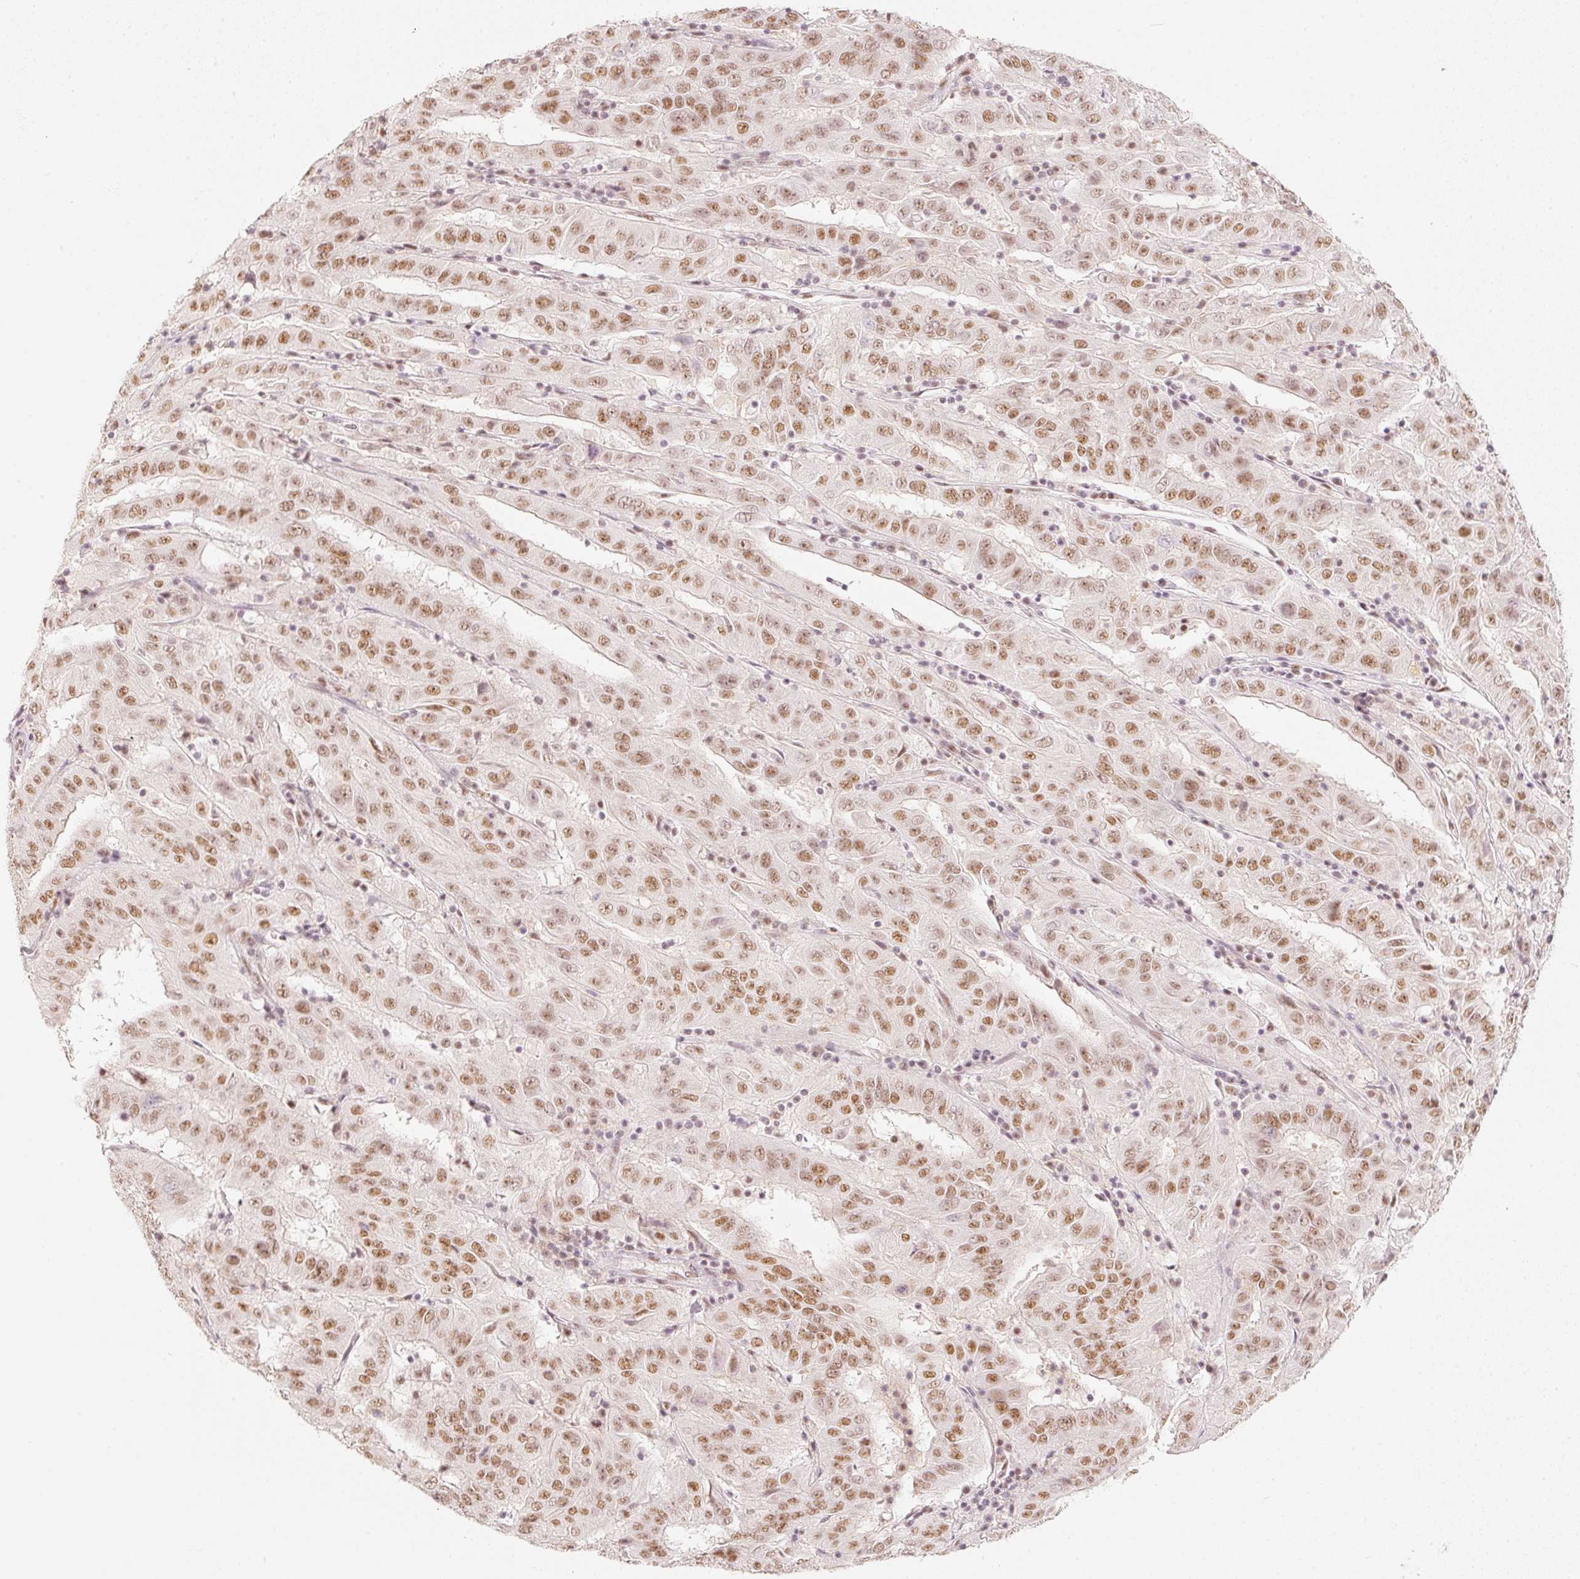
{"staining": {"intensity": "moderate", "quantity": ">75%", "location": "nuclear"}, "tissue": "pancreatic cancer", "cell_type": "Tumor cells", "image_type": "cancer", "snomed": [{"axis": "morphology", "description": "Adenocarcinoma, NOS"}, {"axis": "topography", "description": "Pancreas"}], "caption": "Tumor cells demonstrate moderate nuclear staining in approximately >75% of cells in adenocarcinoma (pancreatic). Nuclei are stained in blue.", "gene": "PPP1R10", "patient": {"sex": "male", "age": 63}}